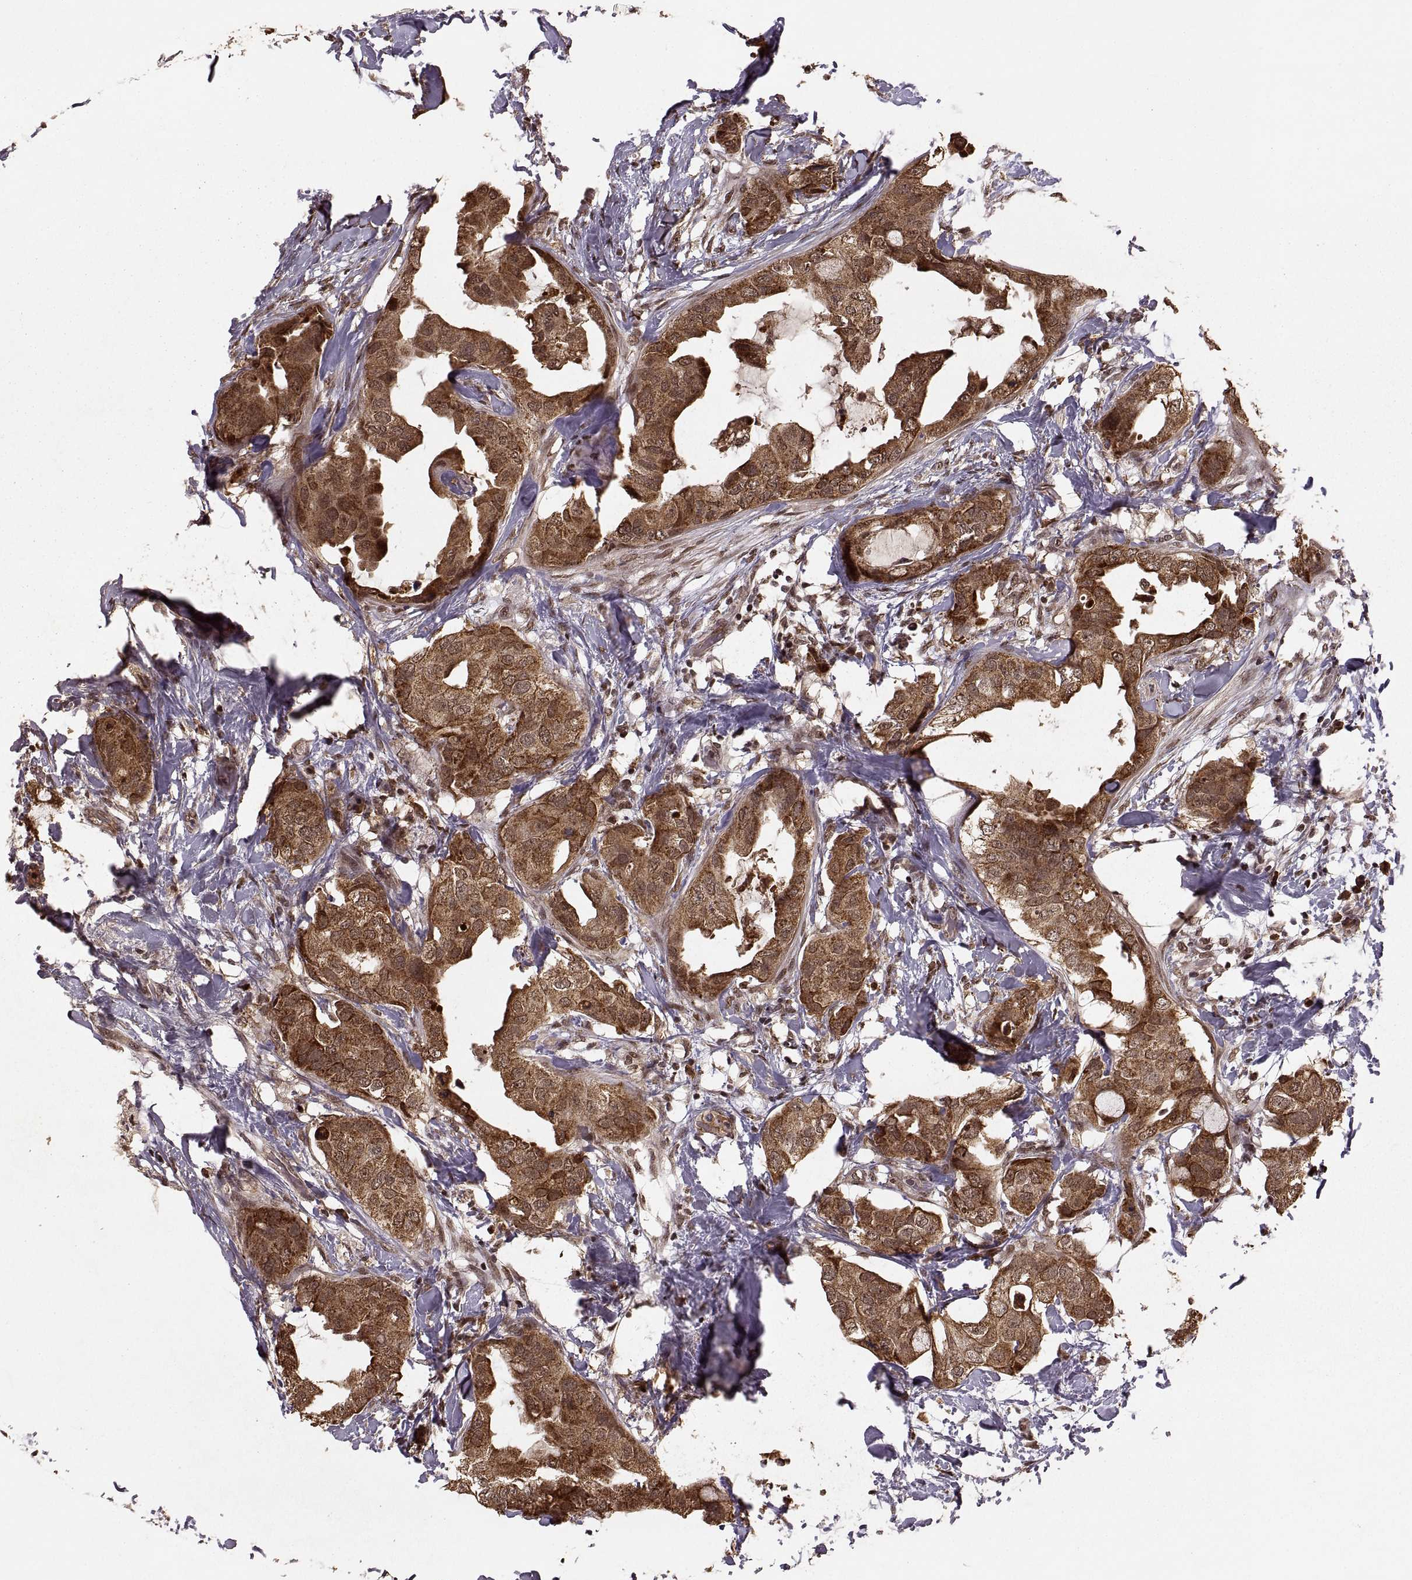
{"staining": {"intensity": "moderate", "quantity": ">75%", "location": "cytoplasmic/membranous"}, "tissue": "breast cancer", "cell_type": "Tumor cells", "image_type": "cancer", "snomed": [{"axis": "morphology", "description": "Normal tissue, NOS"}, {"axis": "morphology", "description": "Duct carcinoma"}, {"axis": "topography", "description": "Breast"}], "caption": "DAB (3,3'-diaminobenzidine) immunohistochemical staining of human breast cancer (intraductal carcinoma) shows moderate cytoplasmic/membranous protein expression in about >75% of tumor cells.", "gene": "RFT1", "patient": {"sex": "female", "age": 40}}